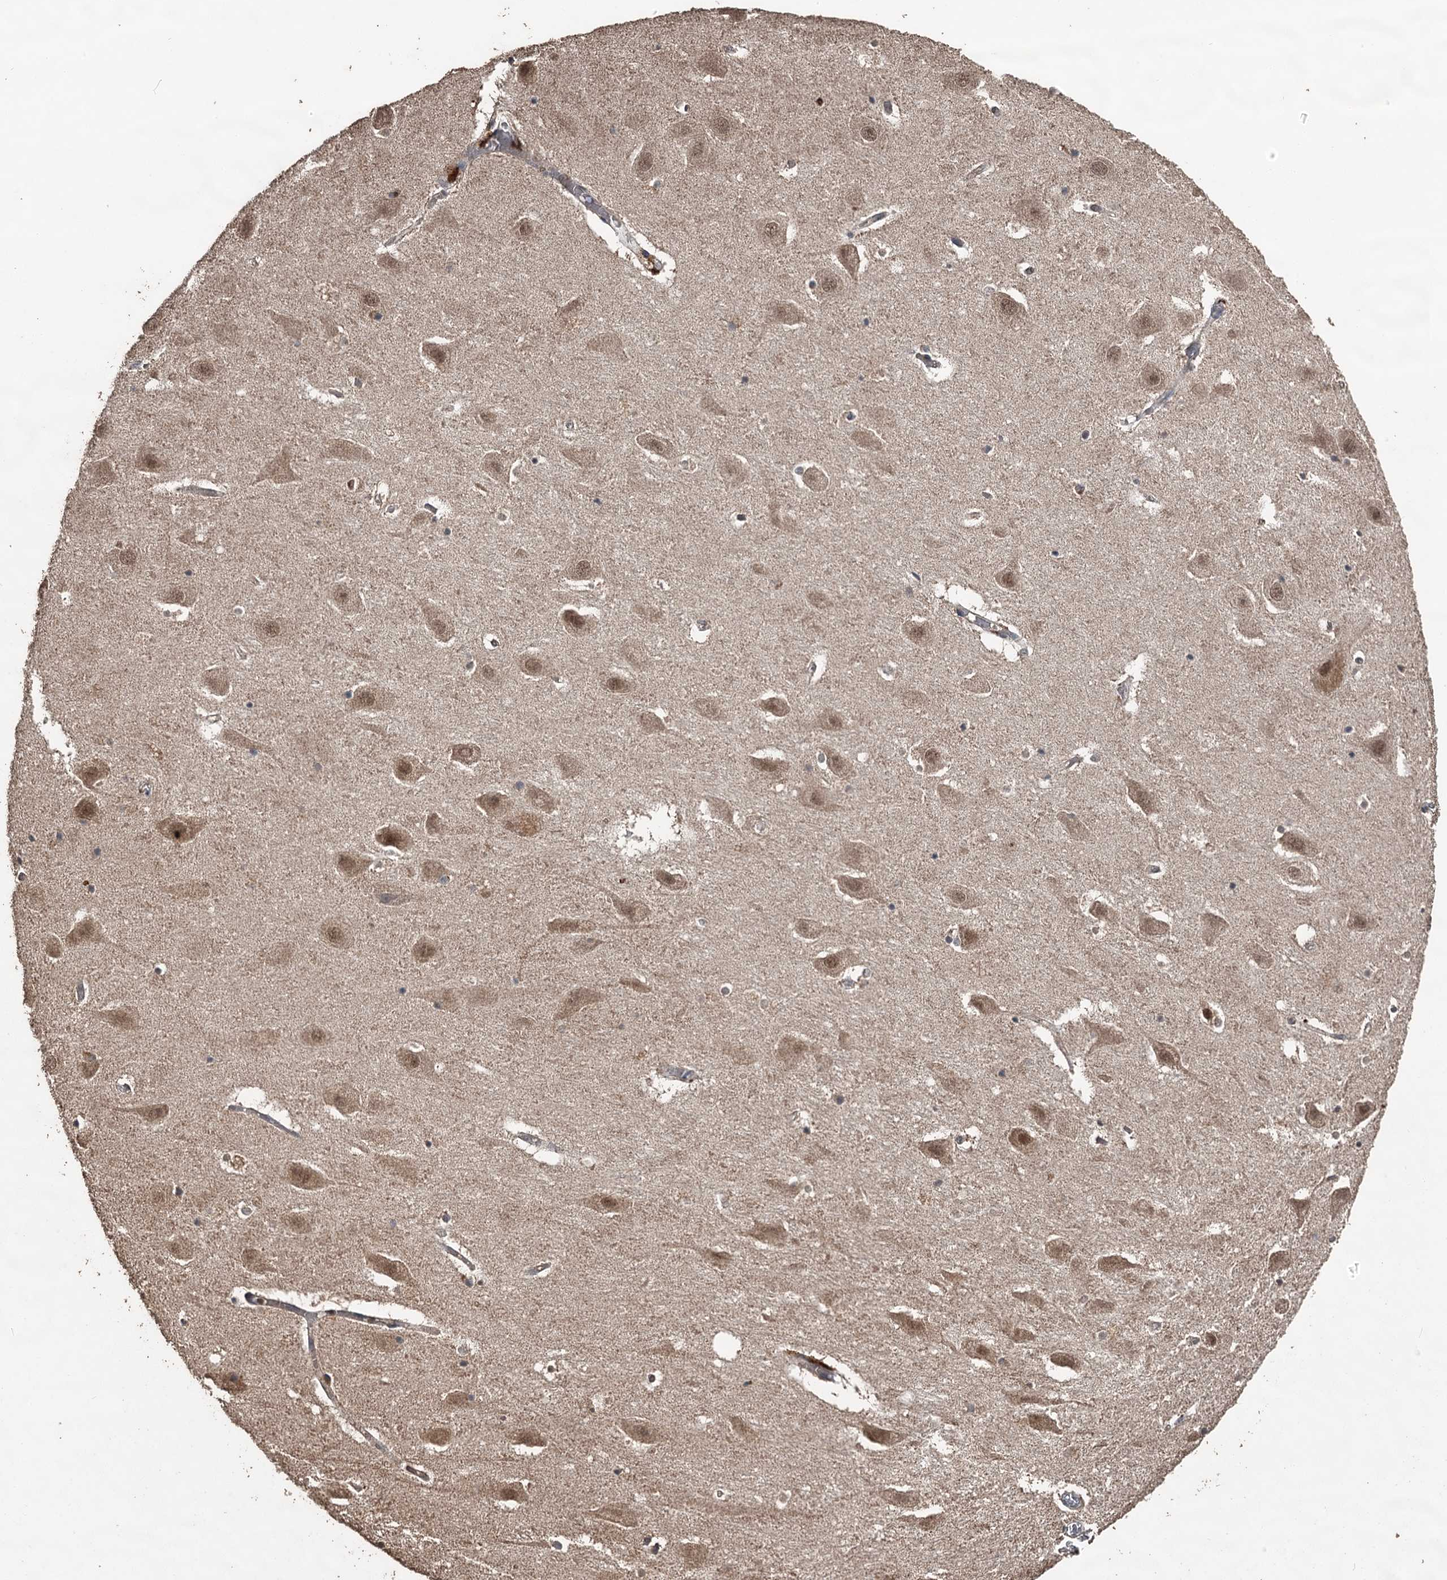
{"staining": {"intensity": "moderate", "quantity": "25%-75%", "location": "cytoplasmic/membranous"}, "tissue": "hippocampus", "cell_type": "Glial cells", "image_type": "normal", "snomed": [{"axis": "morphology", "description": "Normal tissue, NOS"}, {"axis": "topography", "description": "Hippocampus"}], "caption": "A high-resolution micrograph shows immunohistochemistry staining of normal hippocampus, which exhibits moderate cytoplasmic/membranous staining in about 25%-75% of glial cells.", "gene": "WIPI1", "patient": {"sex": "female", "age": 52}}